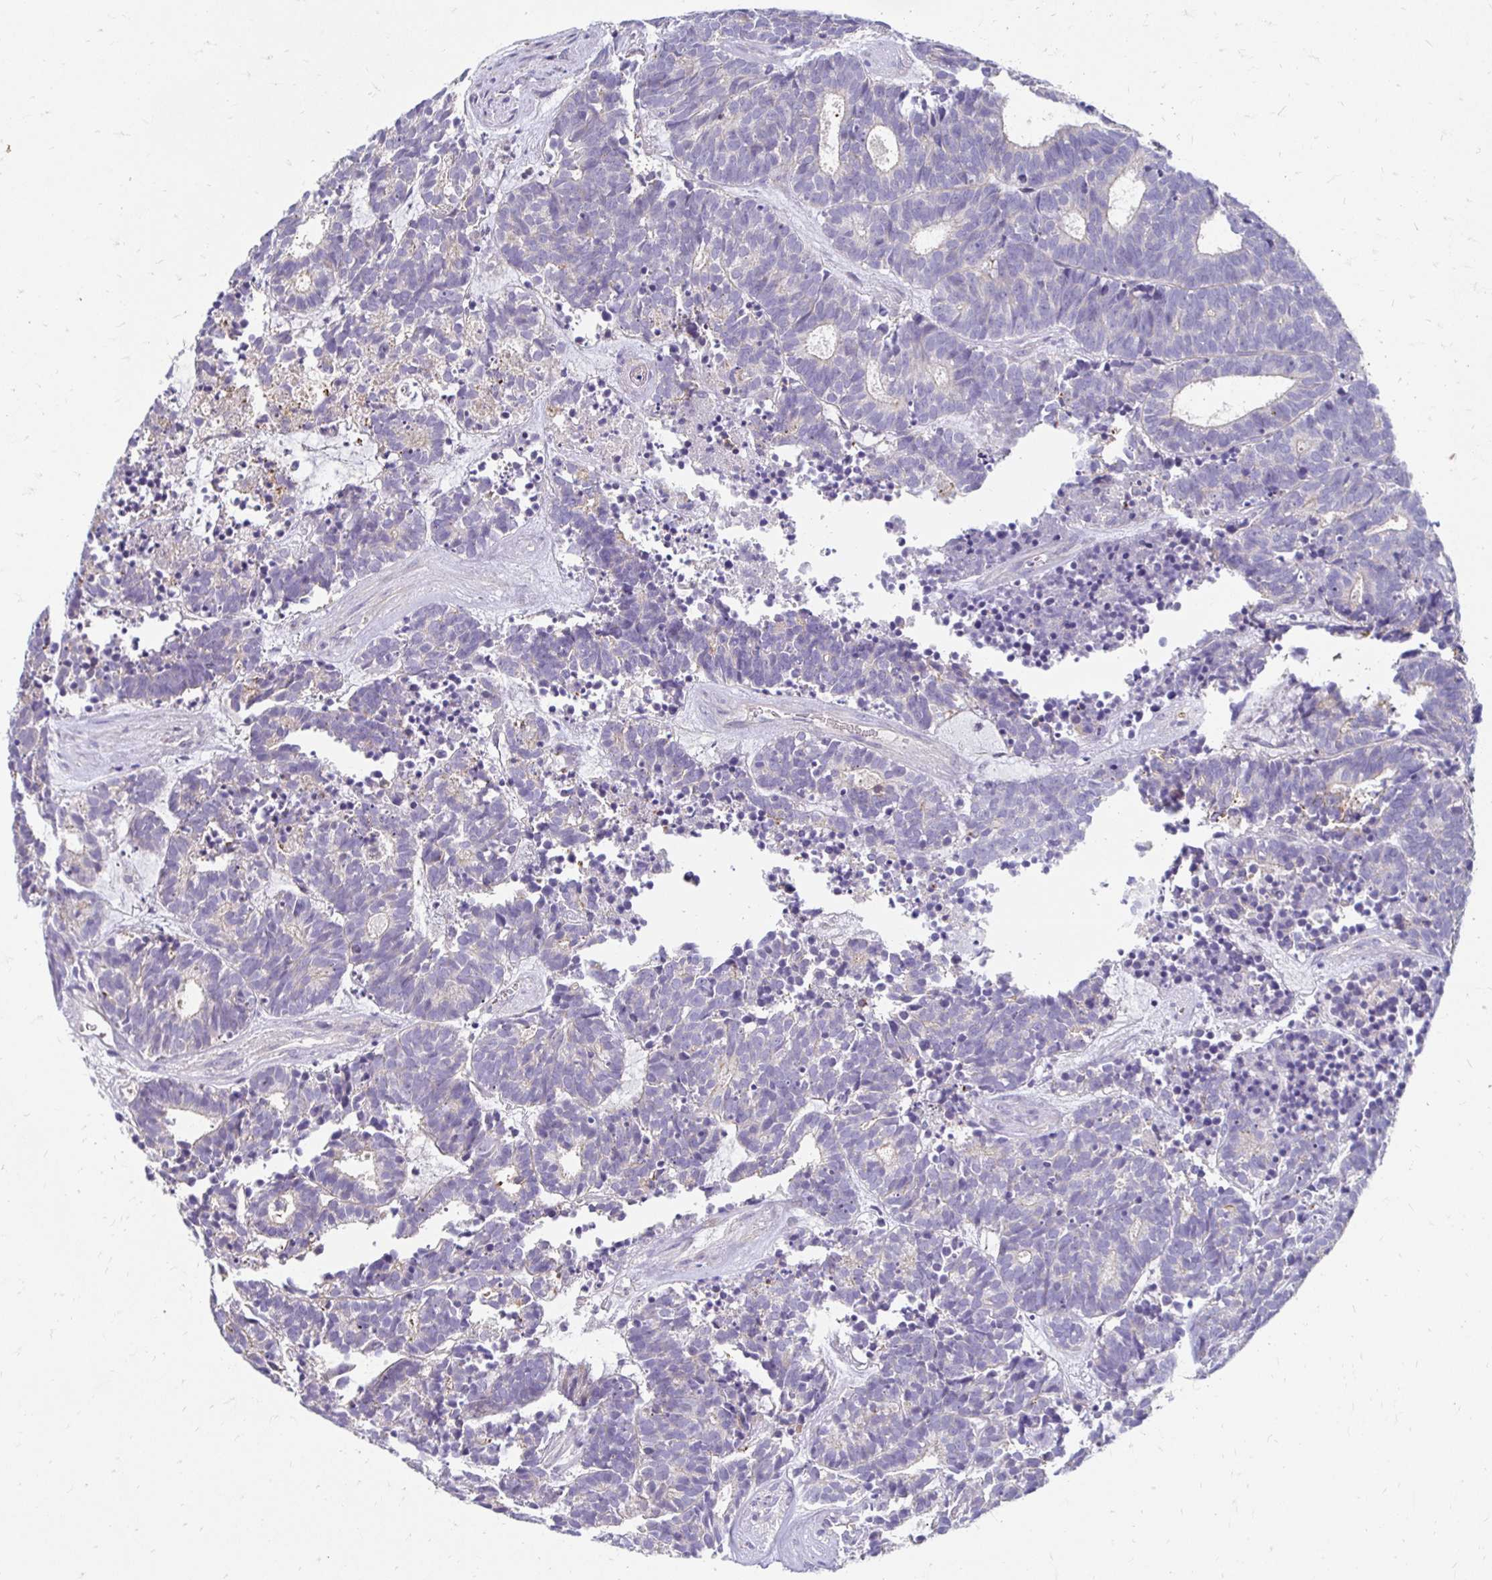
{"staining": {"intensity": "negative", "quantity": "none", "location": "none"}, "tissue": "head and neck cancer", "cell_type": "Tumor cells", "image_type": "cancer", "snomed": [{"axis": "morphology", "description": "Adenocarcinoma, NOS"}, {"axis": "topography", "description": "Head-Neck"}], "caption": "High magnification brightfield microscopy of adenocarcinoma (head and neck) stained with DAB (3,3'-diaminobenzidine) (brown) and counterstained with hematoxylin (blue): tumor cells show no significant positivity.", "gene": "AKAP6", "patient": {"sex": "female", "age": 81}}